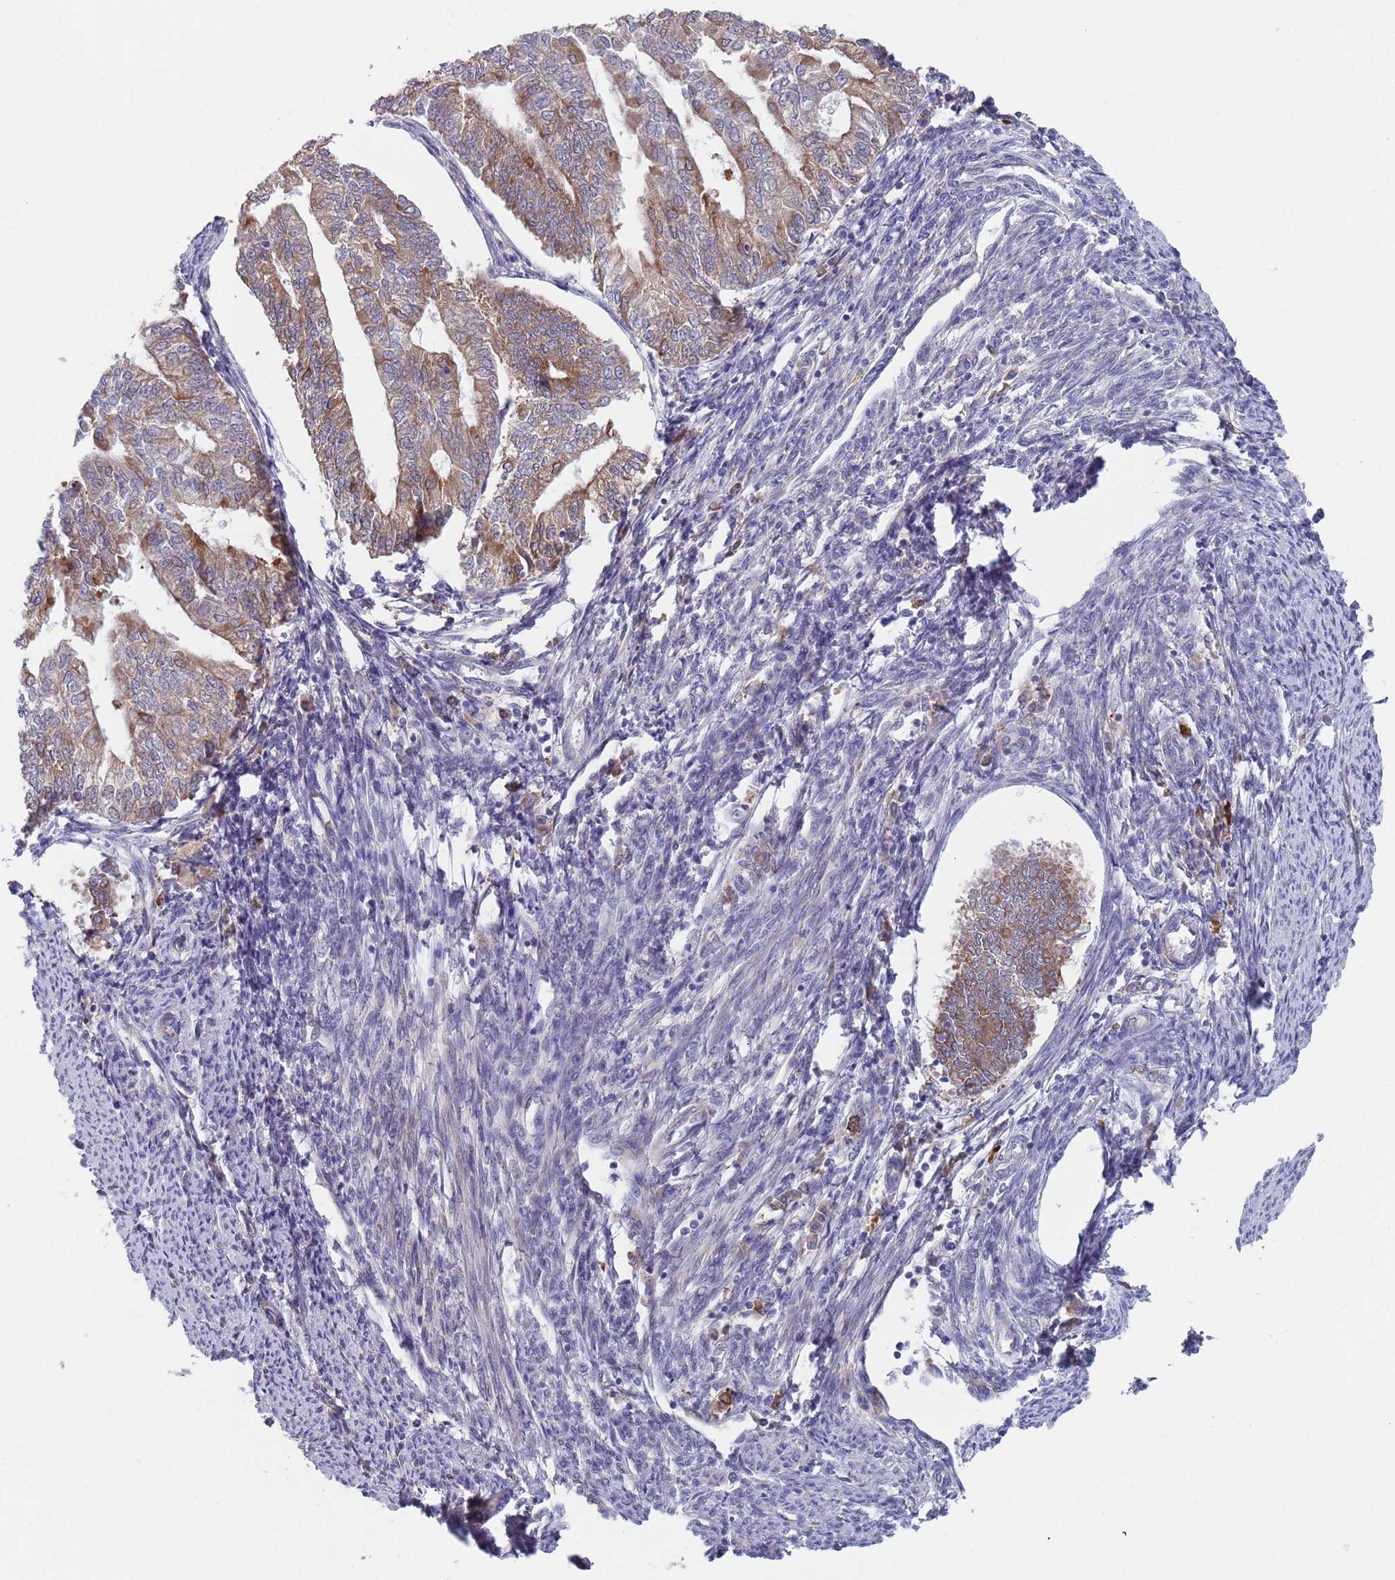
{"staining": {"intensity": "moderate", "quantity": "25%-75%", "location": "cytoplasmic/membranous"}, "tissue": "smooth muscle", "cell_type": "Smooth muscle cells", "image_type": "normal", "snomed": [{"axis": "morphology", "description": "Normal tissue, NOS"}, {"axis": "topography", "description": "Smooth muscle"}, {"axis": "topography", "description": "Uterus"}], "caption": "Moderate cytoplasmic/membranous protein expression is seen in about 25%-75% of smooth muscle cells in smooth muscle.", "gene": "ZNF140", "patient": {"sex": "female", "age": 59}}